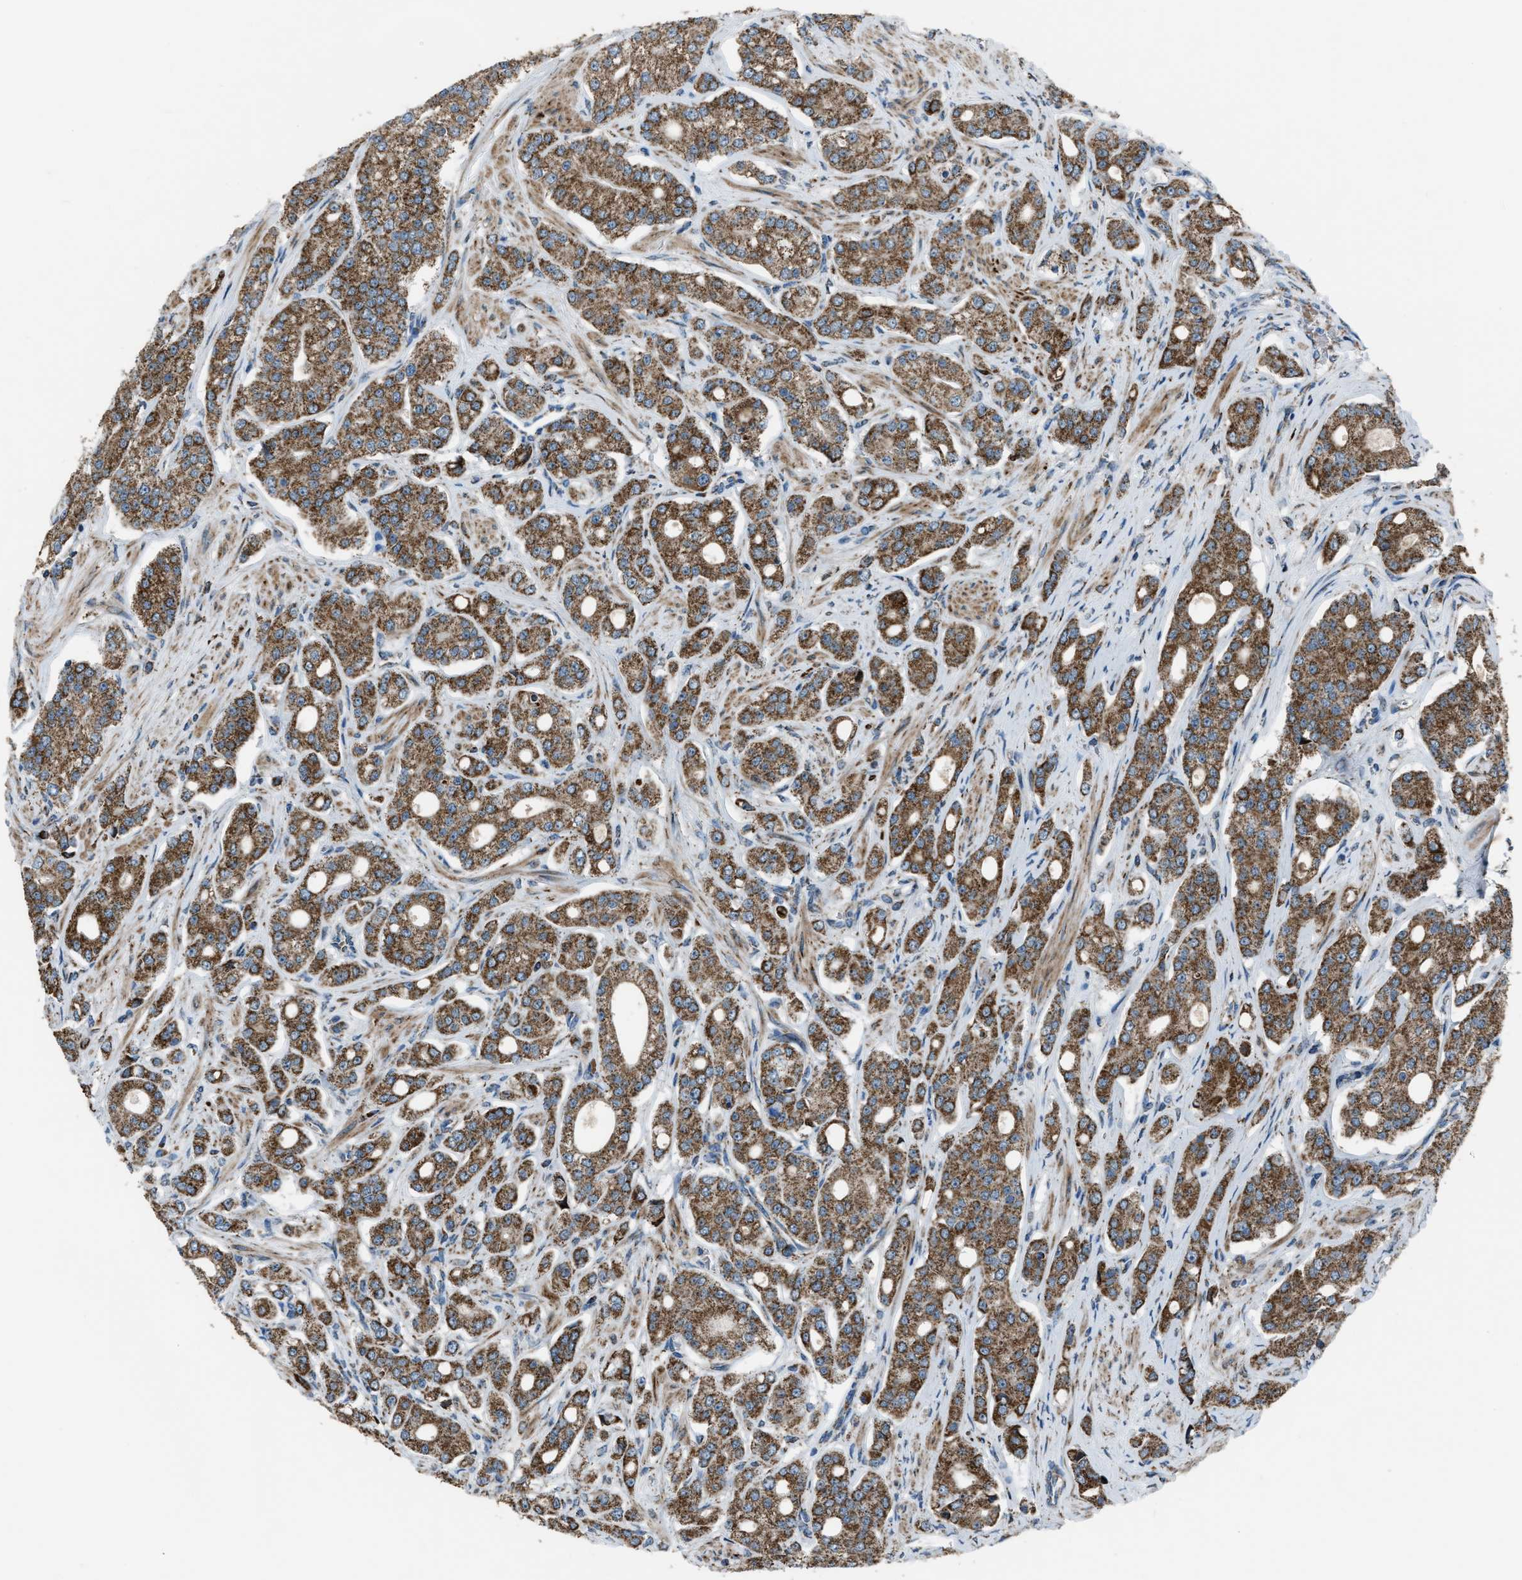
{"staining": {"intensity": "moderate", "quantity": ">75%", "location": "cytoplasmic/membranous"}, "tissue": "prostate cancer", "cell_type": "Tumor cells", "image_type": "cancer", "snomed": [{"axis": "morphology", "description": "Adenocarcinoma, High grade"}, {"axis": "topography", "description": "Prostate"}], "caption": "Protein analysis of prostate cancer (adenocarcinoma (high-grade)) tissue shows moderate cytoplasmic/membranous staining in approximately >75% of tumor cells. (DAB (3,3'-diaminobenzidine) IHC, brown staining for protein, blue staining for nuclei).", "gene": "CHN2", "patient": {"sex": "male", "age": 71}}